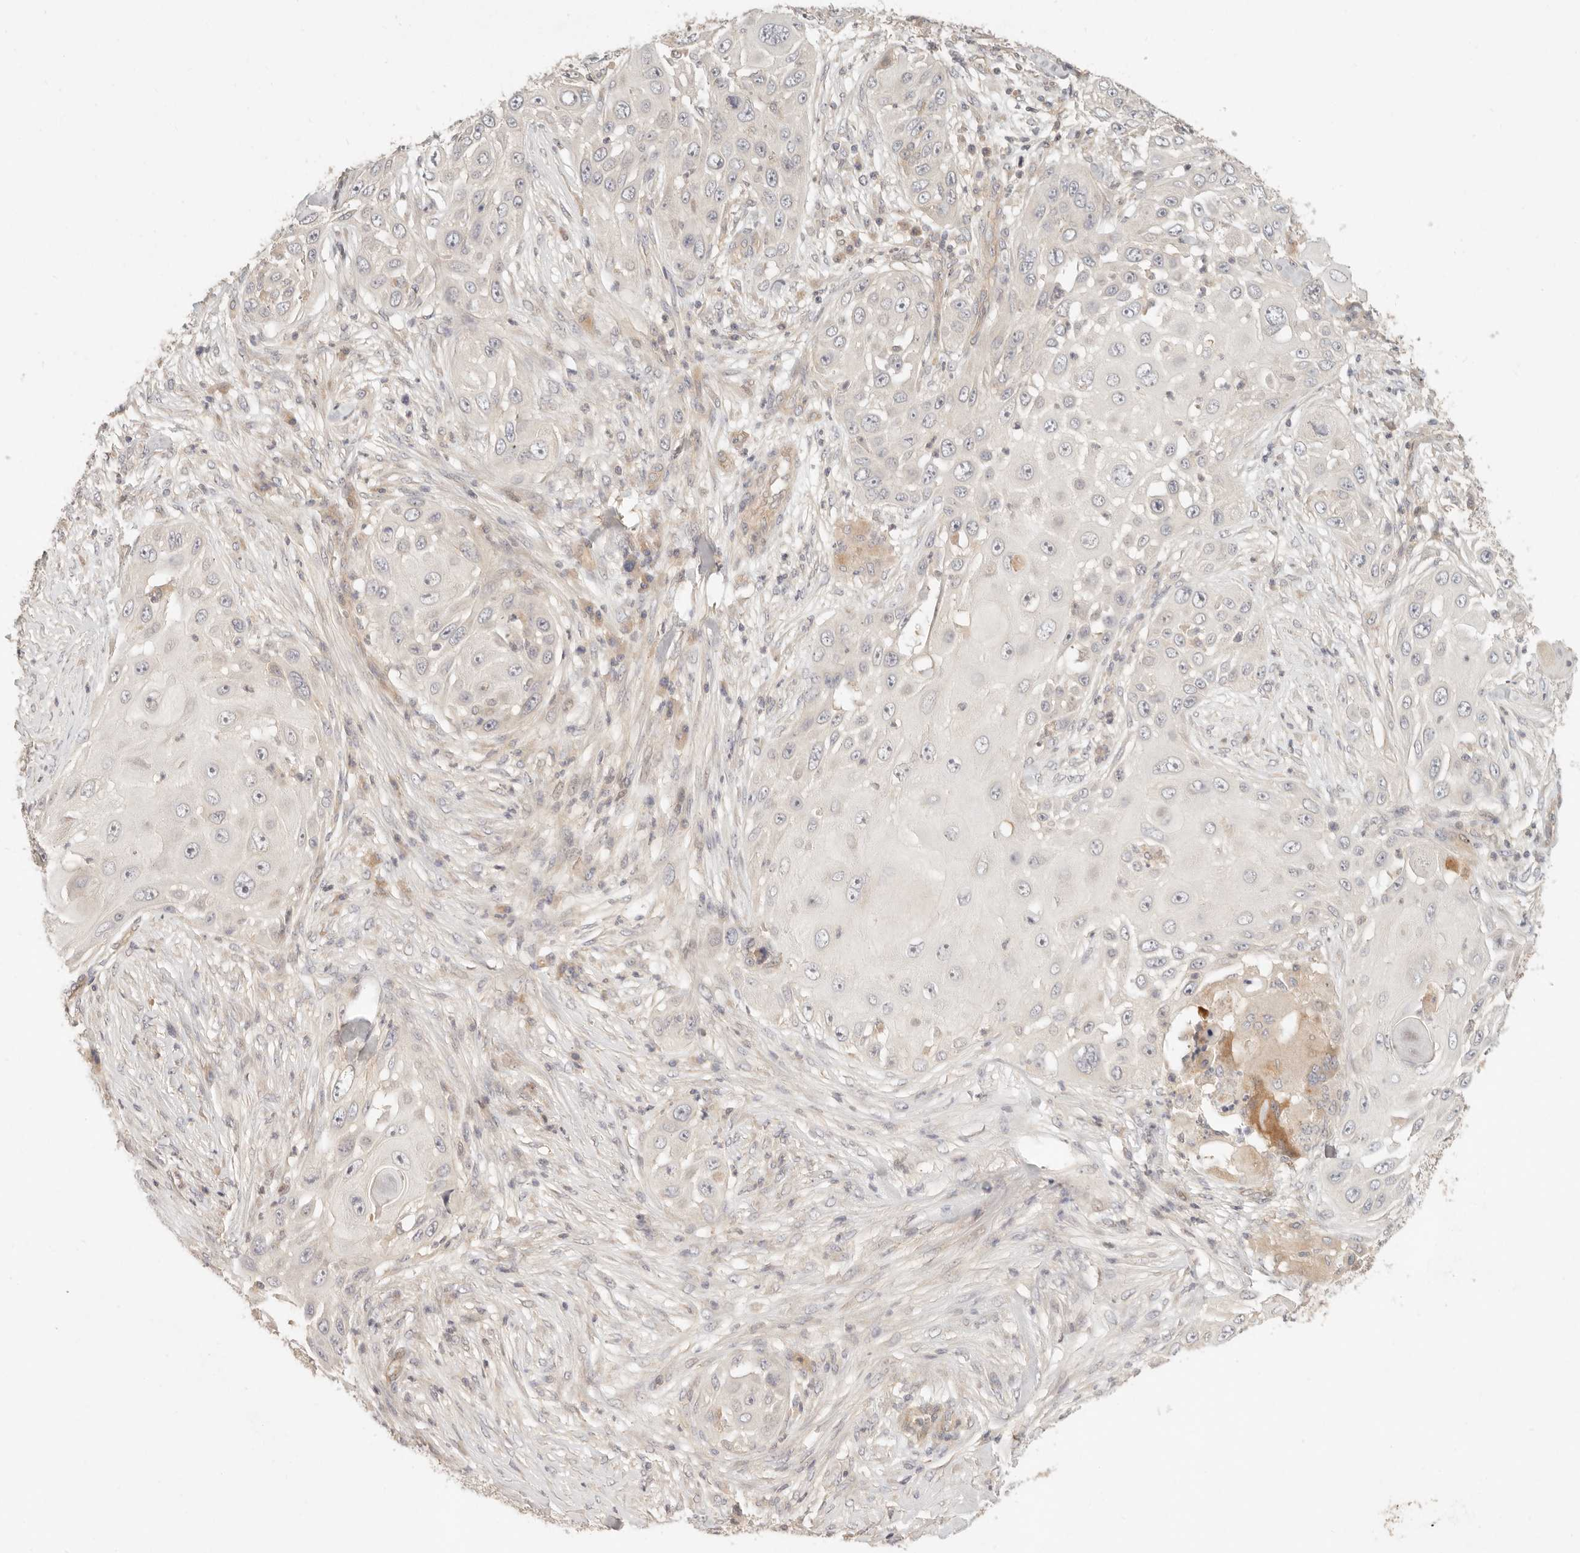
{"staining": {"intensity": "negative", "quantity": "none", "location": "none"}, "tissue": "skin cancer", "cell_type": "Tumor cells", "image_type": "cancer", "snomed": [{"axis": "morphology", "description": "Squamous cell carcinoma, NOS"}, {"axis": "topography", "description": "Skin"}], "caption": "This is an IHC image of skin cancer. There is no staining in tumor cells.", "gene": "PPP1R3B", "patient": {"sex": "female", "age": 44}}